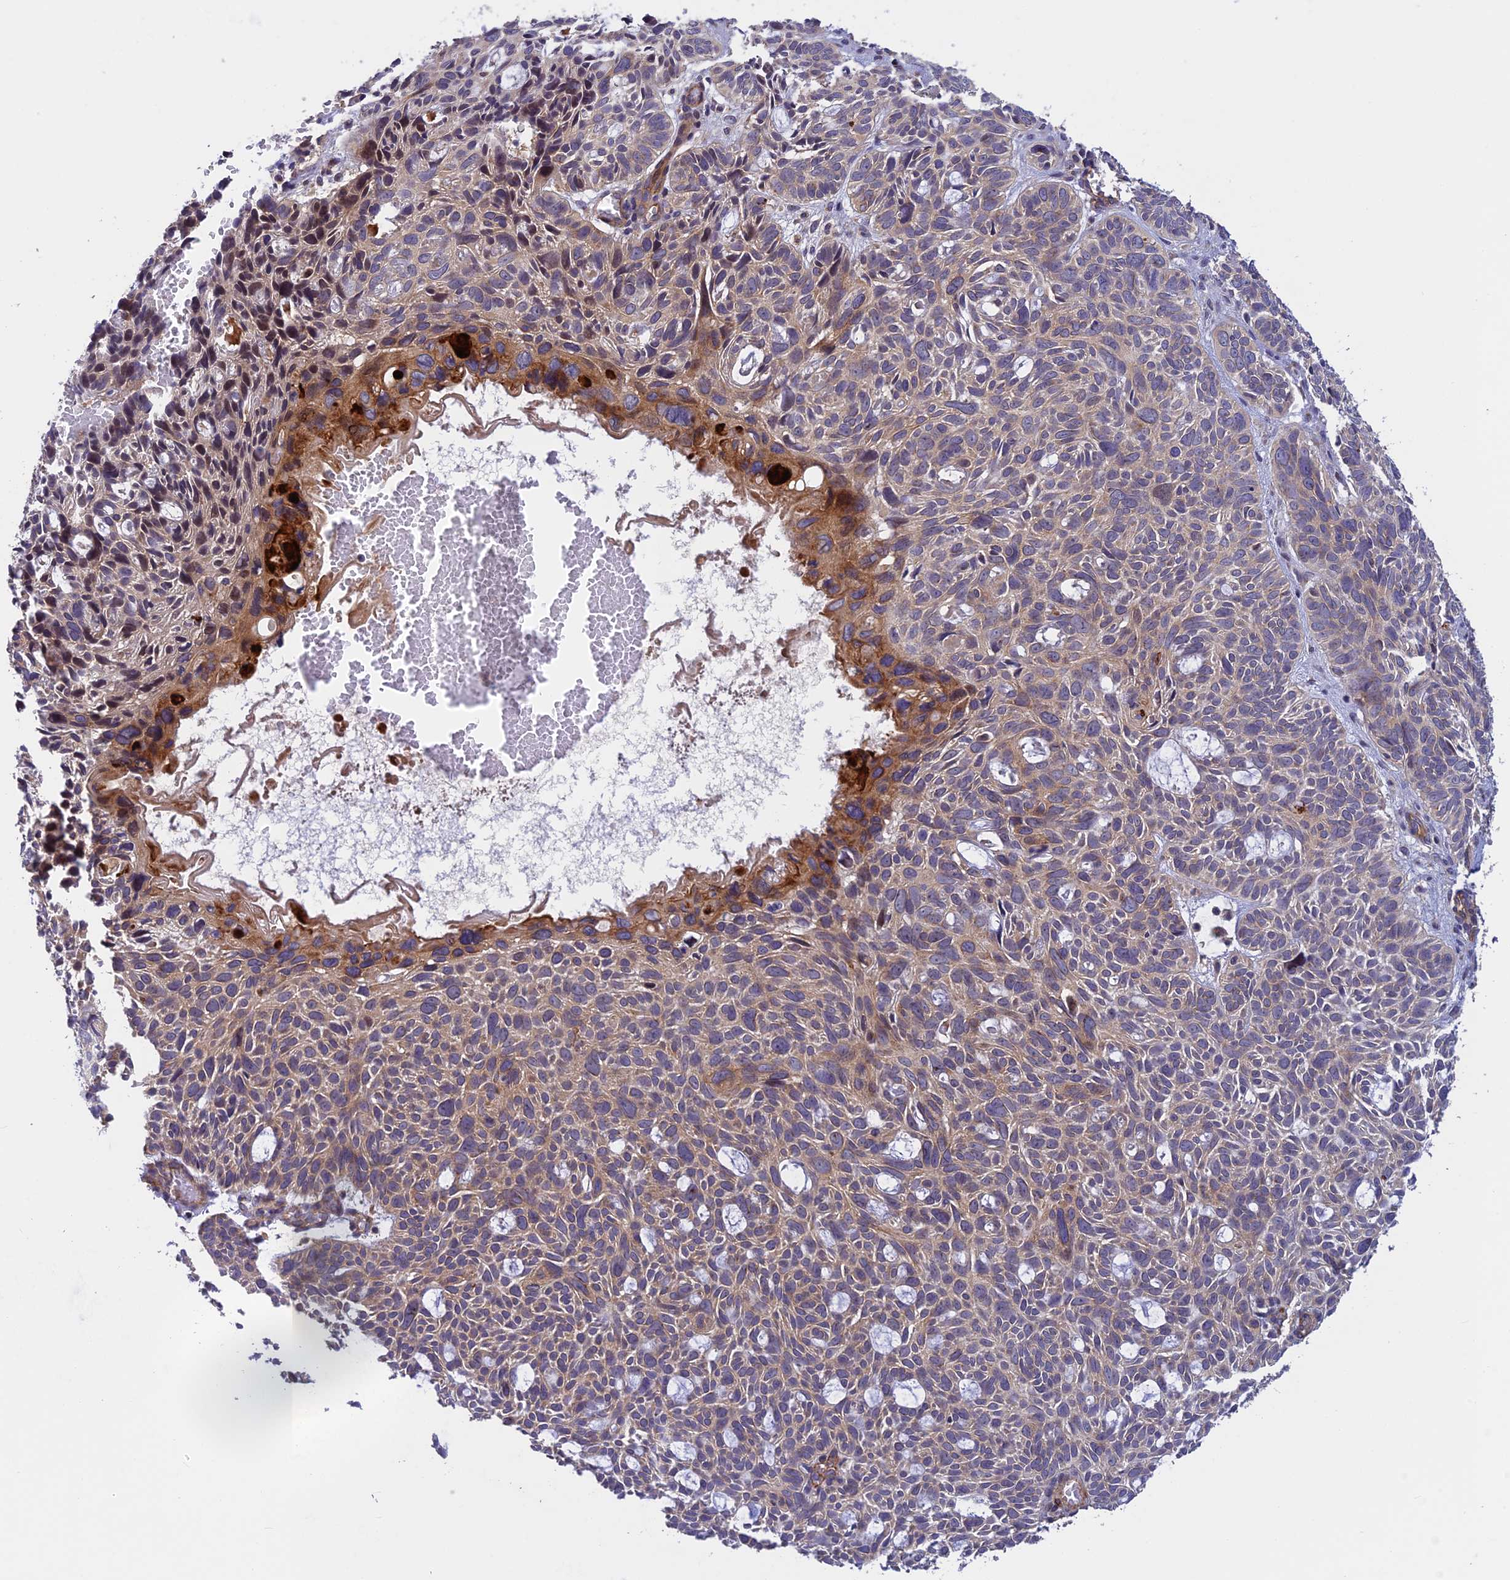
{"staining": {"intensity": "weak", "quantity": "25%-75%", "location": "cytoplasmic/membranous"}, "tissue": "skin cancer", "cell_type": "Tumor cells", "image_type": "cancer", "snomed": [{"axis": "morphology", "description": "Basal cell carcinoma"}, {"axis": "topography", "description": "Skin"}], "caption": "A histopathology image of human skin cancer (basal cell carcinoma) stained for a protein demonstrates weak cytoplasmic/membranous brown staining in tumor cells.", "gene": "ADAMTS15", "patient": {"sex": "male", "age": 69}}